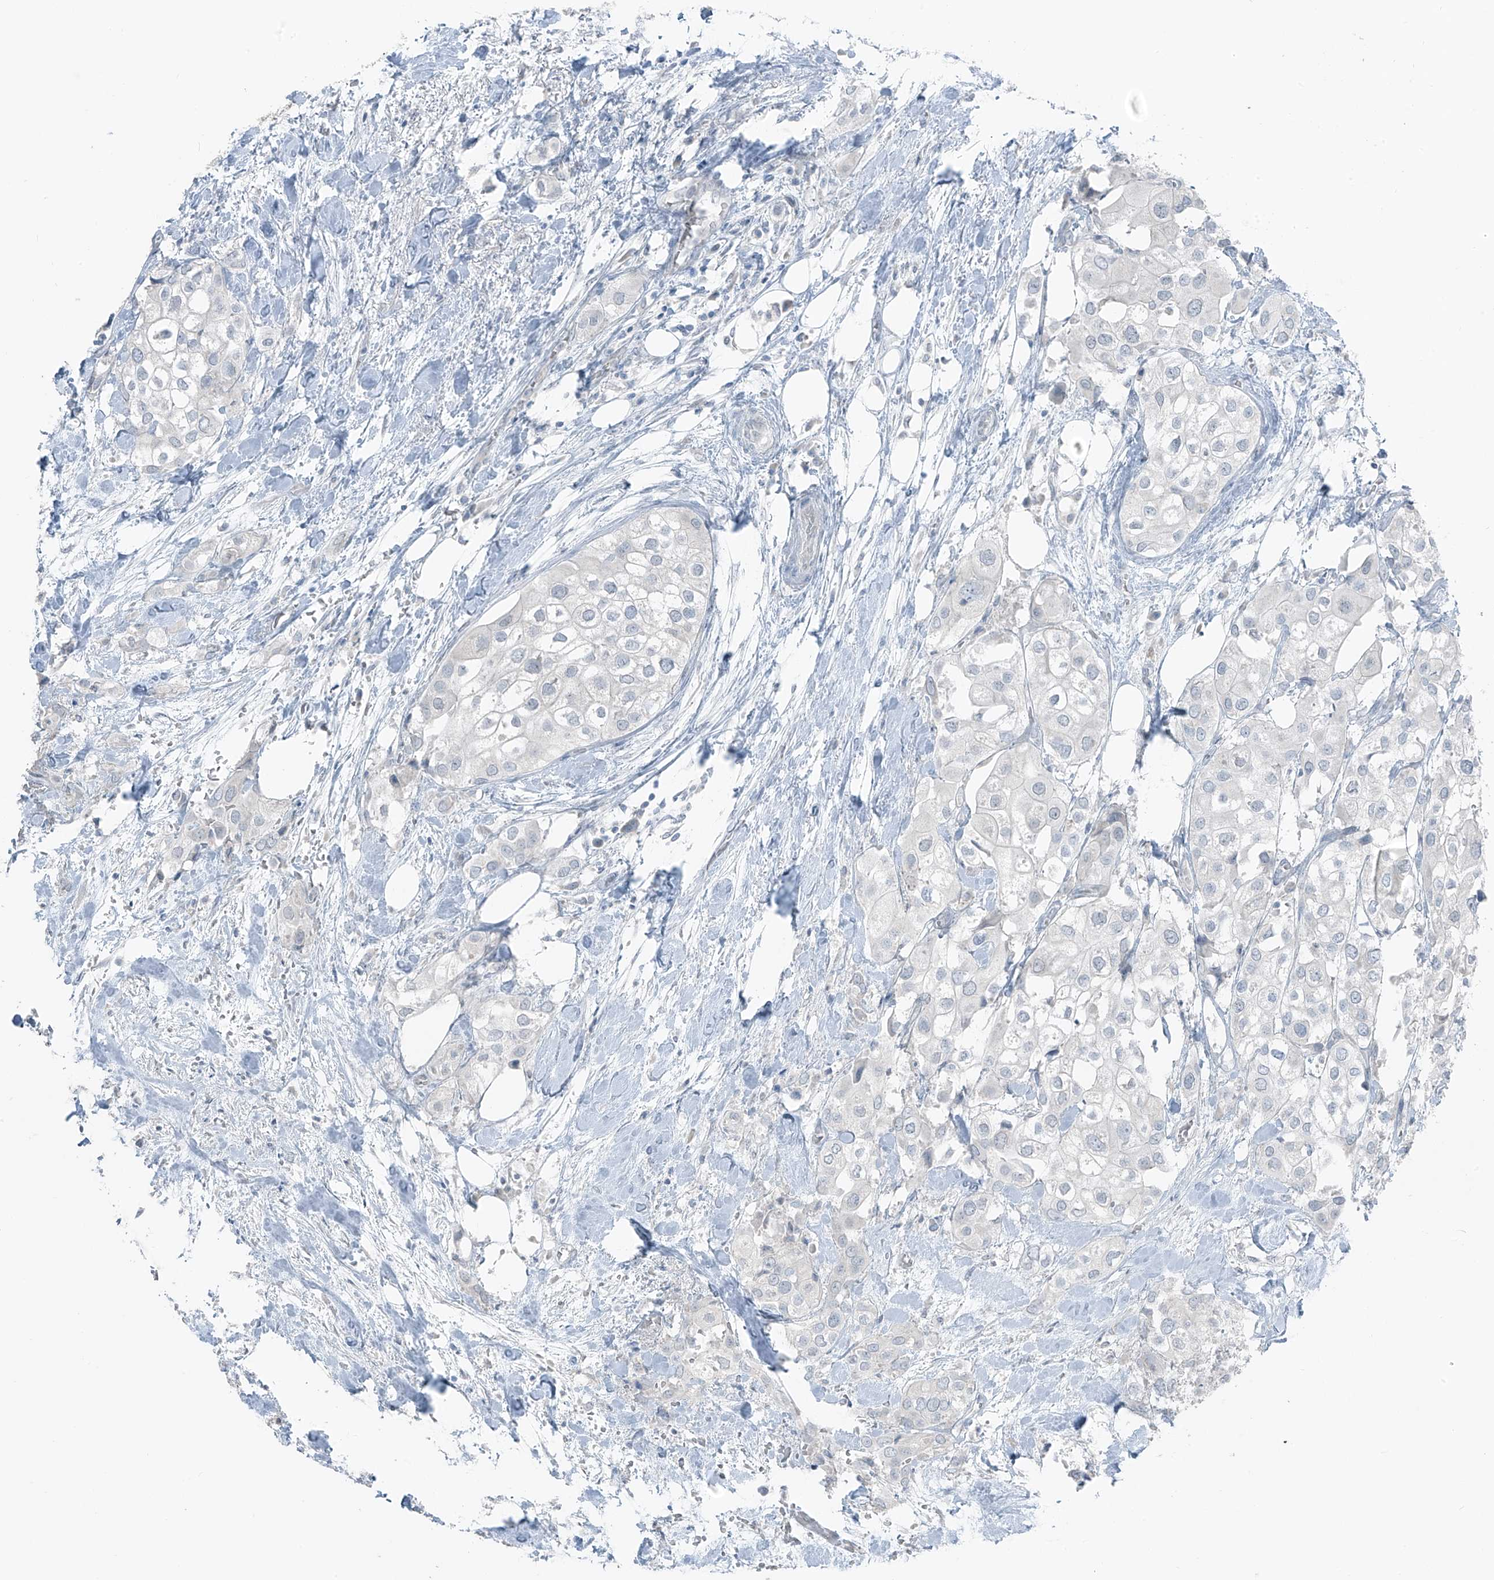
{"staining": {"intensity": "negative", "quantity": "none", "location": "none"}, "tissue": "urothelial cancer", "cell_type": "Tumor cells", "image_type": "cancer", "snomed": [{"axis": "morphology", "description": "Urothelial carcinoma, High grade"}, {"axis": "topography", "description": "Urinary bladder"}], "caption": "This micrograph is of urothelial carcinoma (high-grade) stained with immunohistochemistry (IHC) to label a protein in brown with the nuclei are counter-stained blue. There is no expression in tumor cells.", "gene": "PRDM6", "patient": {"sex": "male", "age": 64}}